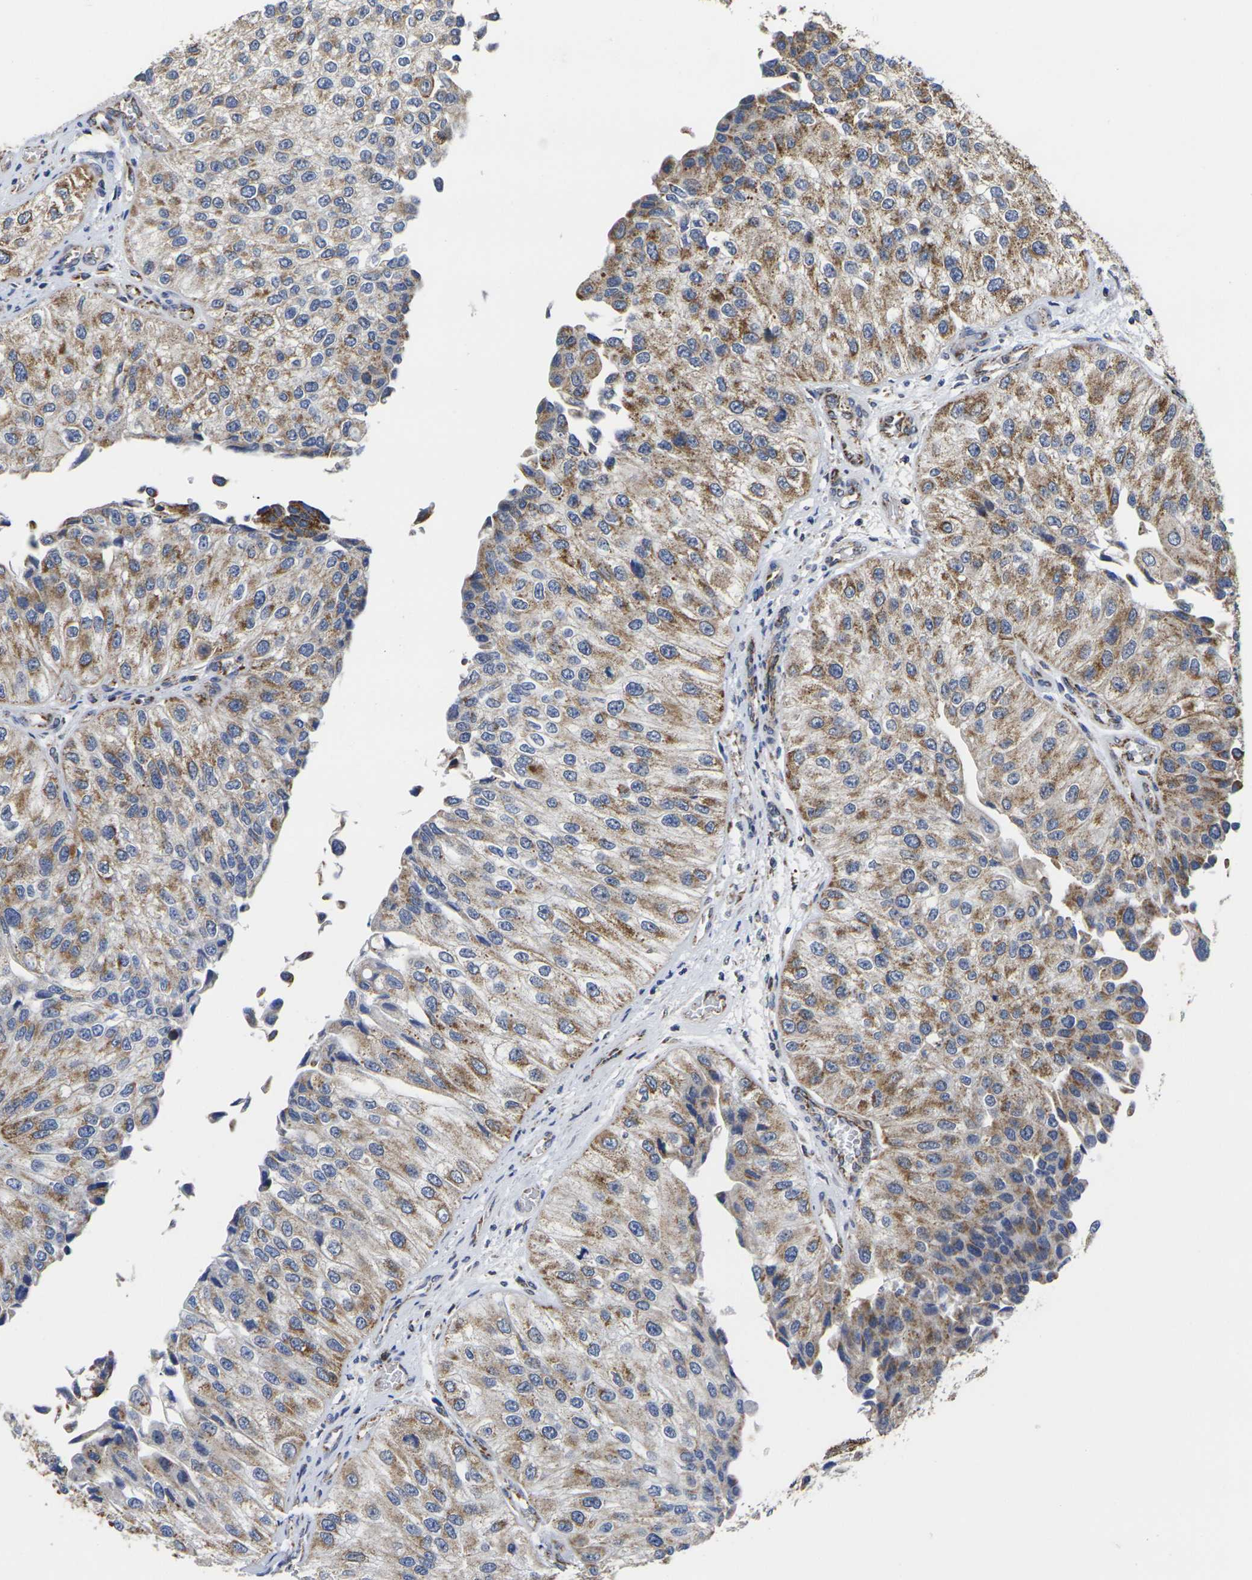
{"staining": {"intensity": "moderate", "quantity": ">75%", "location": "cytoplasmic/membranous"}, "tissue": "urothelial cancer", "cell_type": "Tumor cells", "image_type": "cancer", "snomed": [{"axis": "morphology", "description": "Urothelial carcinoma, High grade"}, {"axis": "topography", "description": "Kidney"}, {"axis": "topography", "description": "Urinary bladder"}], "caption": "An immunohistochemistry (IHC) photomicrograph of tumor tissue is shown. Protein staining in brown shows moderate cytoplasmic/membranous positivity in urothelial cancer within tumor cells.", "gene": "P2RY11", "patient": {"sex": "male", "age": 77}}